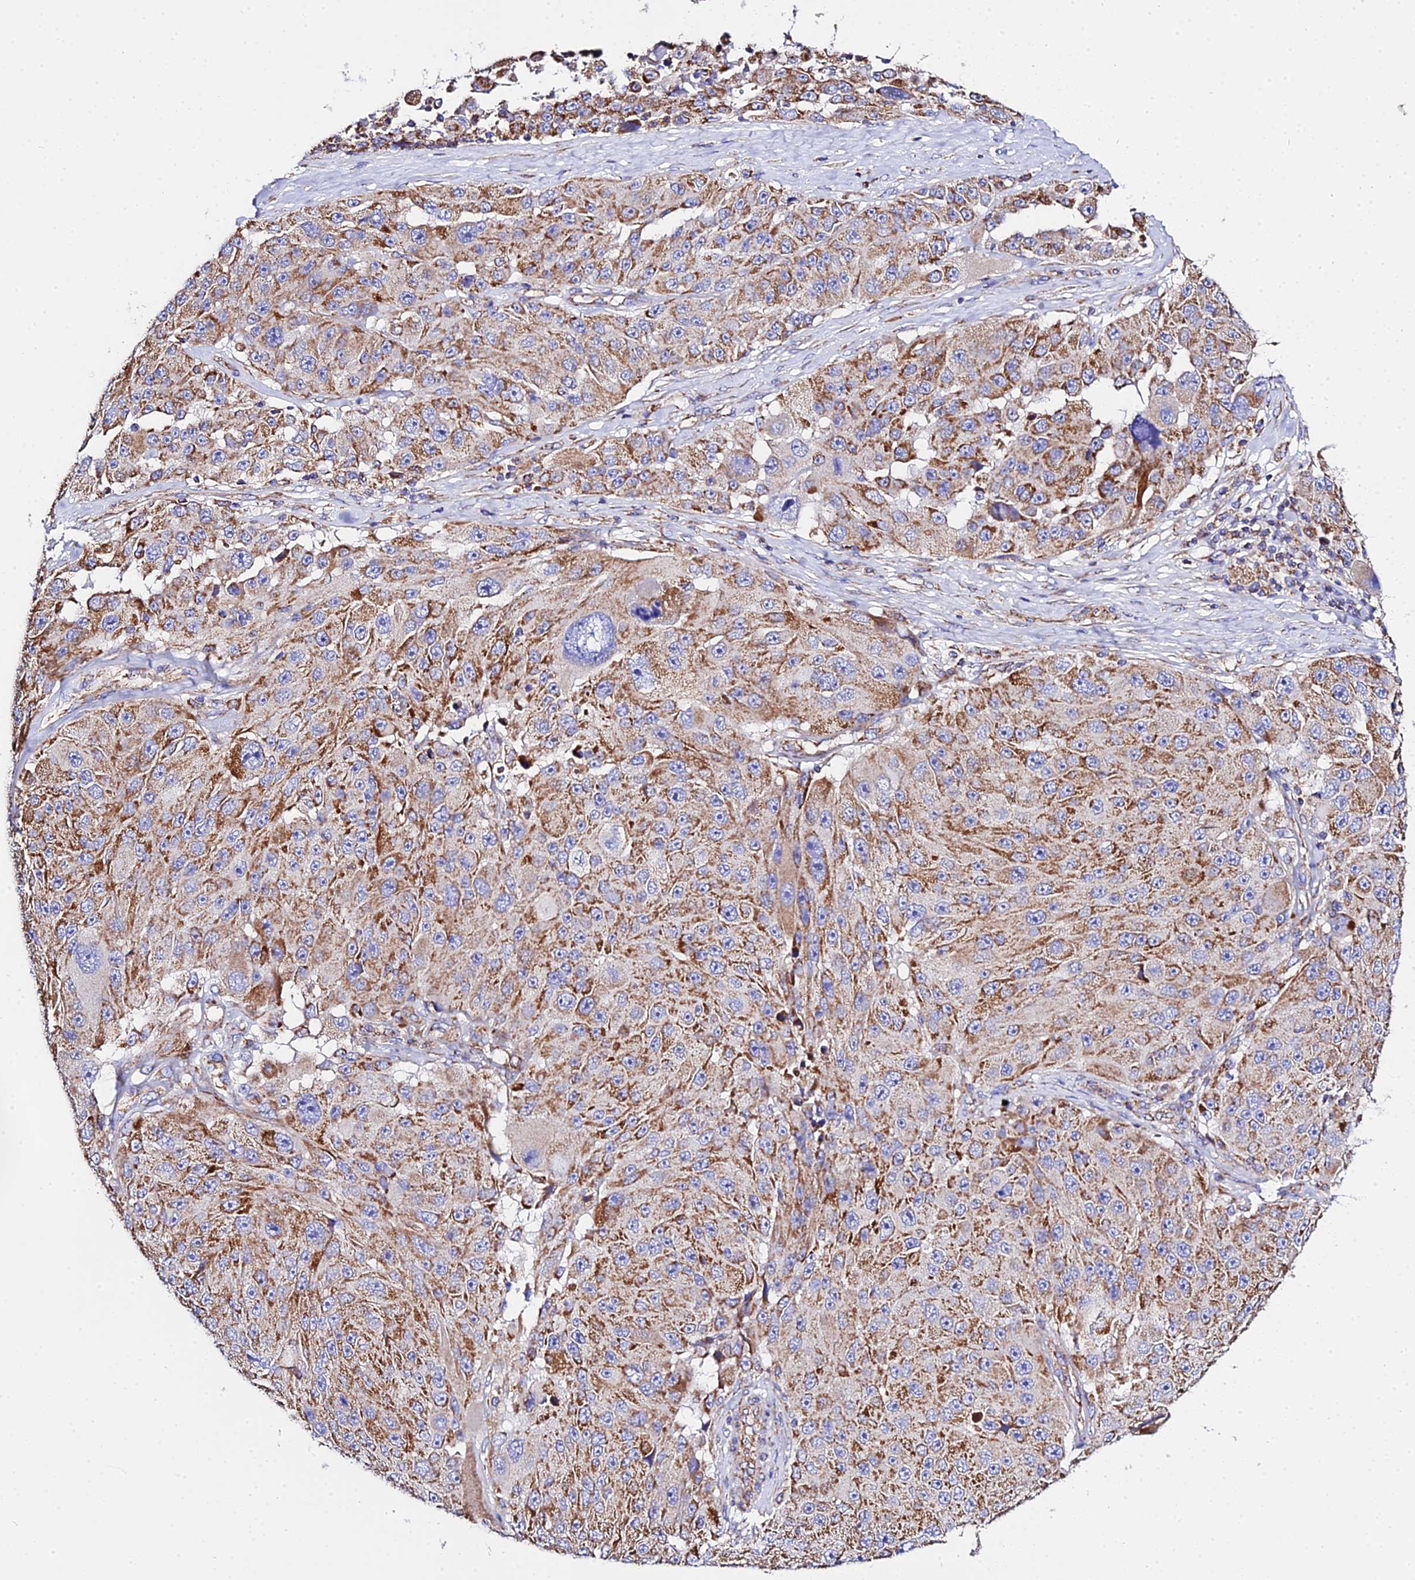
{"staining": {"intensity": "moderate", "quantity": ">75%", "location": "cytoplasmic/membranous"}, "tissue": "melanoma", "cell_type": "Tumor cells", "image_type": "cancer", "snomed": [{"axis": "morphology", "description": "Malignant melanoma, Metastatic site"}, {"axis": "topography", "description": "Lymph node"}], "caption": "This image exhibits immunohistochemistry staining of melanoma, with medium moderate cytoplasmic/membranous positivity in approximately >75% of tumor cells.", "gene": "ZNF573", "patient": {"sex": "male", "age": 62}}